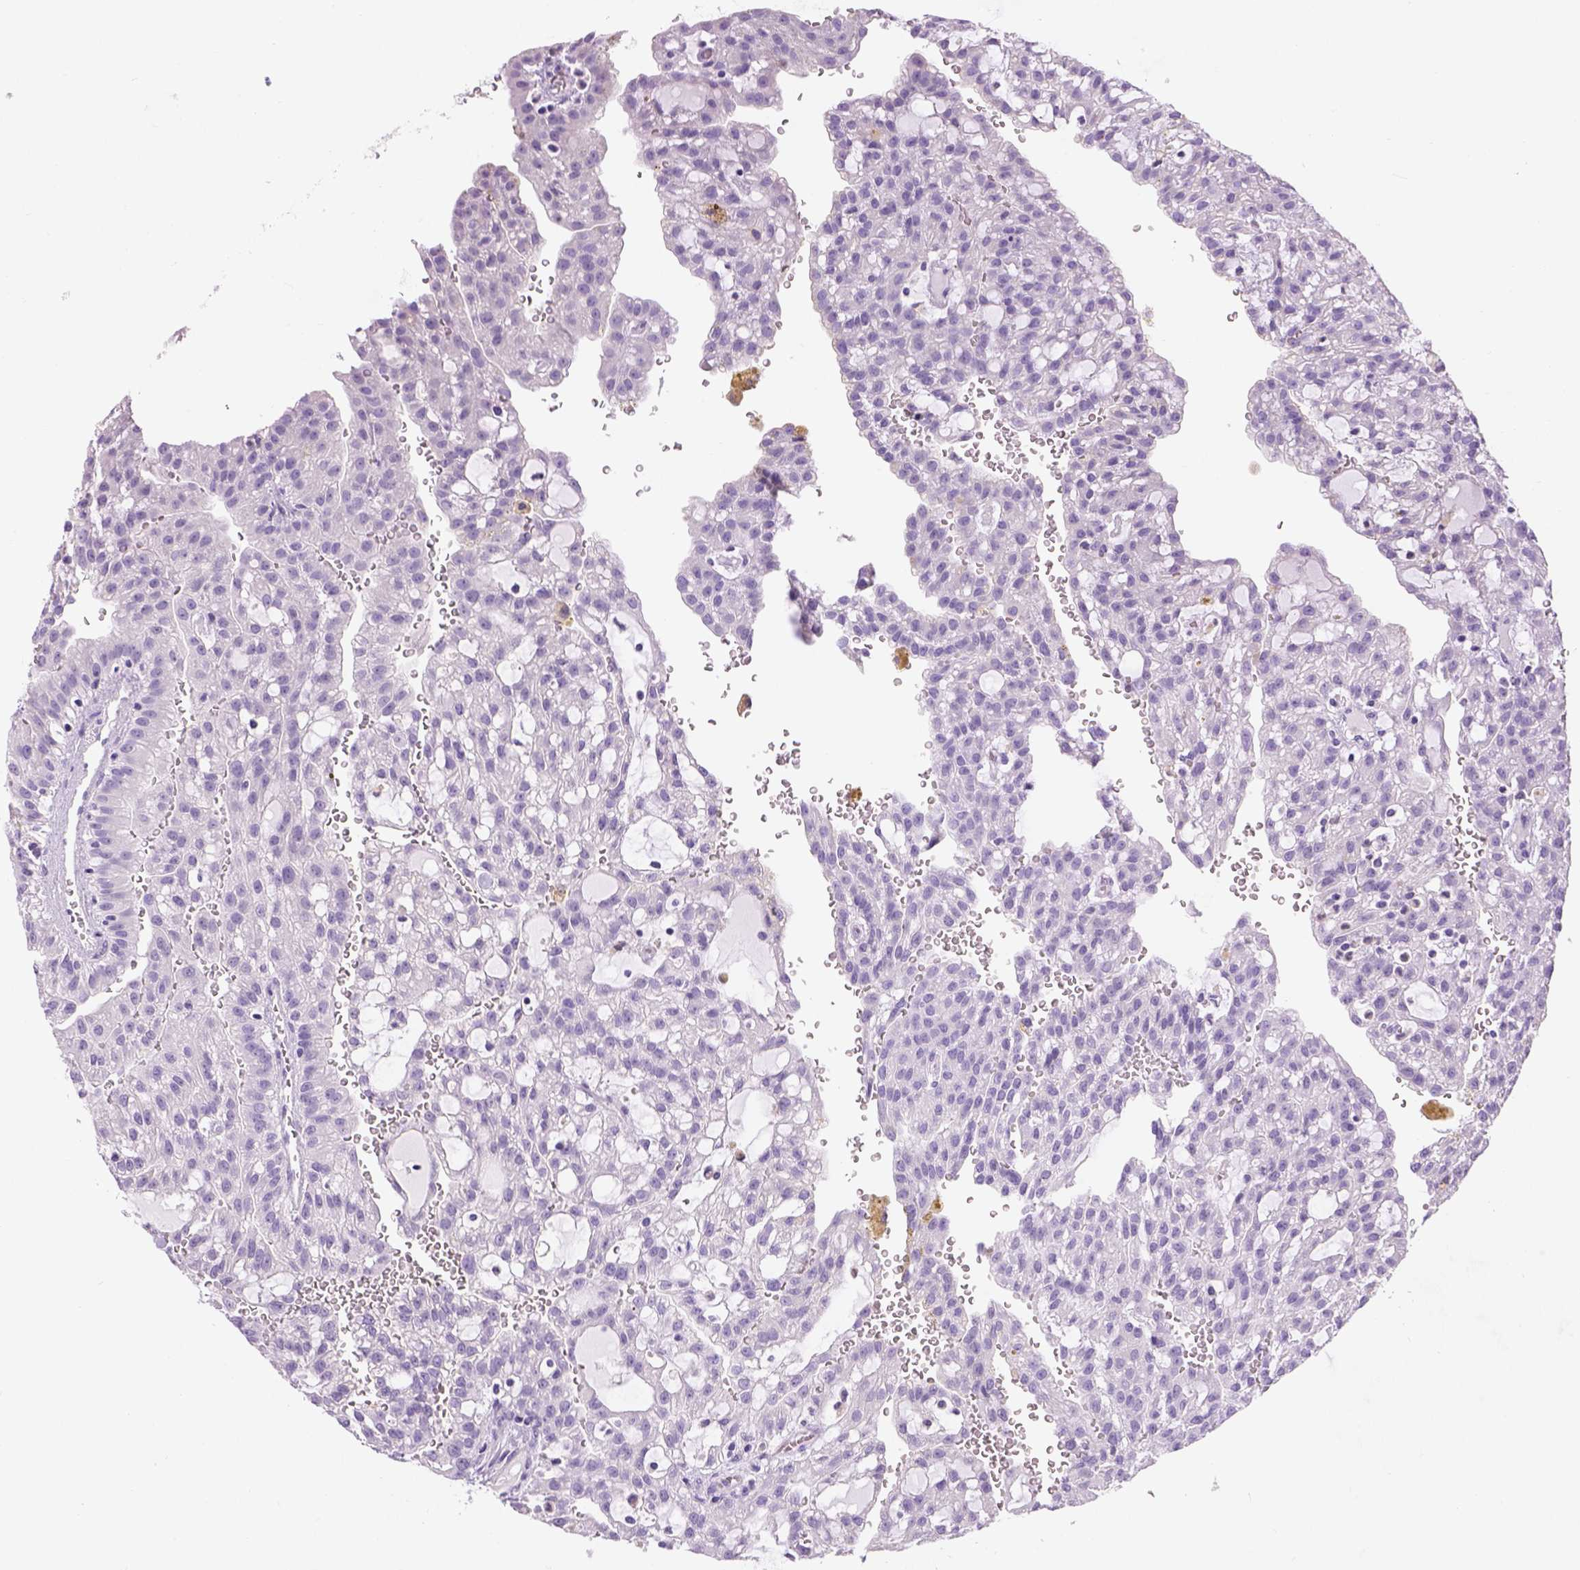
{"staining": {"intensity": "negative", "quantity": "none", "location": "none"}, "tissue": "renal cancer", "cell_type": "Tumor cells", "image_type": "cancer", "snomed": [{"axis": "morphology", "description": "Adenocarcinoma, NOS"}, {"axis": "topography", "description": "Kidney"}], "caption": "Tumor cells show no significant expression in renal cancer (adenocarcinoma).", "gene": "TMEM38A", "patient": {"sex": "male", "age": 63}}